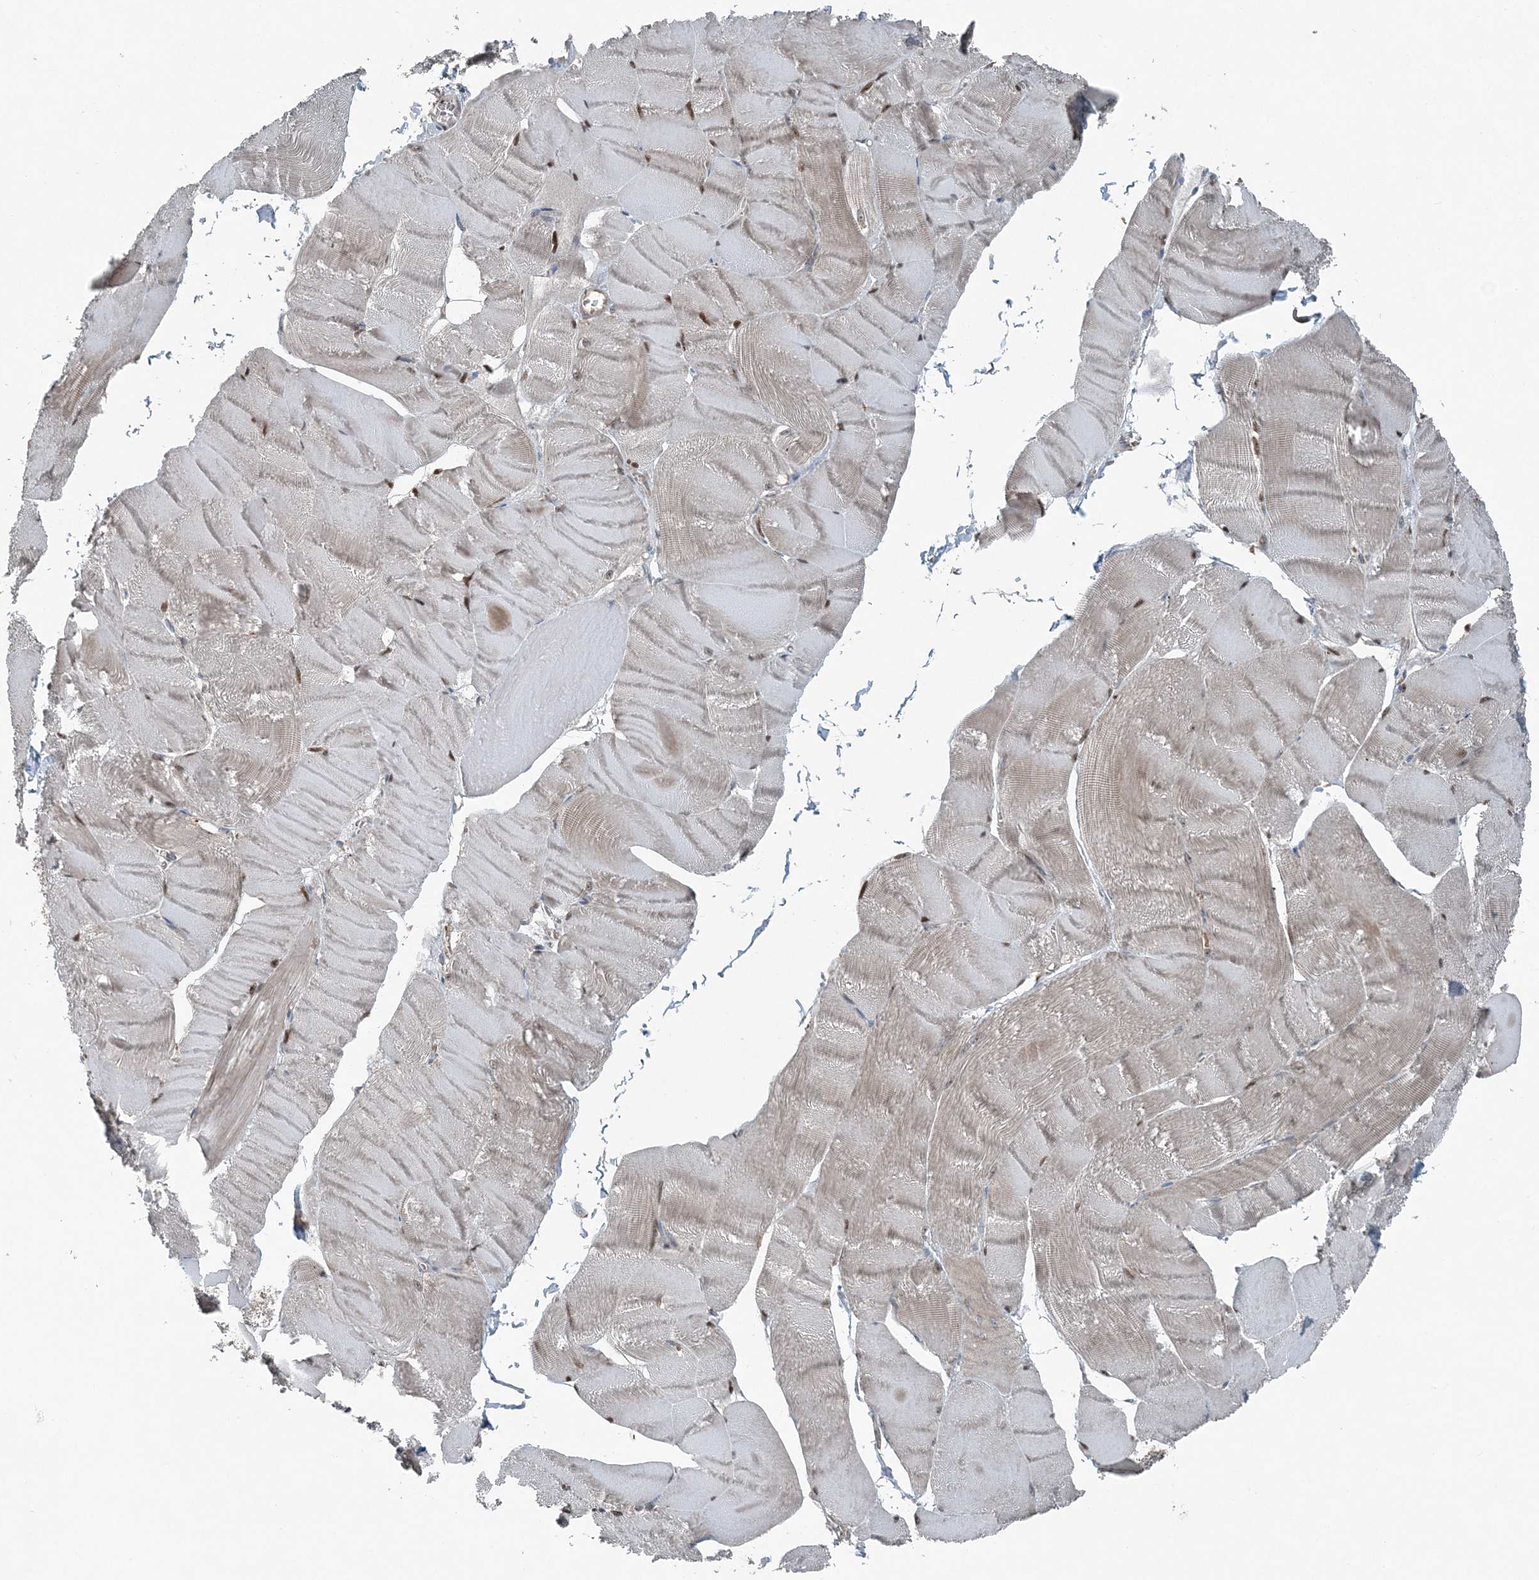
{"staining": {"intensity": "moderate", "quantity": "25%-75%", "location": "cytoplasmic/membranous,nuclear"}, "tissue": "skeletal muscle", "cell_type": "Myocytes", "image_type": "normal", "snomed": [{"axis": "morphology", "description": "Normal tissue, NOS"}, {"axis": "morphology", "description": "Basal cell carcinoma"}, {"axis": "topography", "description": "Skeletal muscle"}], "caption": "A high-resolution micrograph shows immunohistochemistry staining of normal skeletal muscle, which shows moderate cytoplasmic/membranous,nuclear positivity in about 25%-75% of myocytes.", "gene": "KY", "patient": {"sex": "female", "age": 64}}